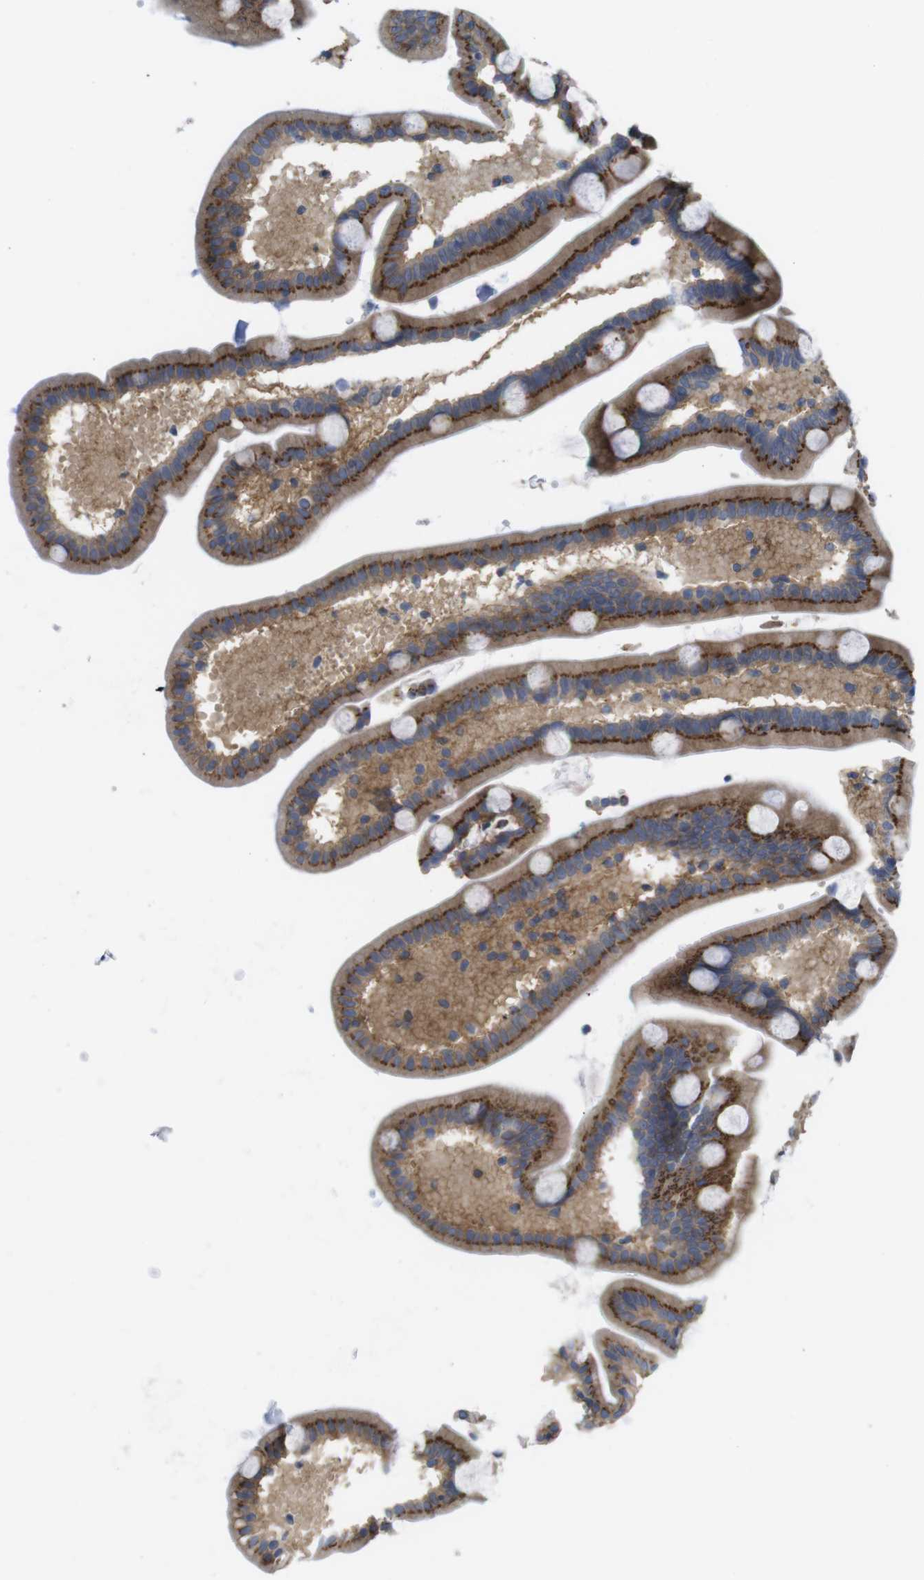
{"staining": {"intensity": "moderate", "quantity": ">75%", "location": "cytoplasmic/membranous"}, "tissue": "duodenum", "cell_type": "Glandular cells", "image_type": "normal", "snomed": [{"axis": "morphology", "description": "Normal tissue, NOS"}, {"axis": "topography", "description": "Duodenum"}], "caption": "Duodenum was stained to show a protein in brown. There is medium levels of moderate cytoplasmic/membranous expression in about >75% of glandular cells.", "gene": "CCR6", "patient": {"sex": "male", "age": 54}}